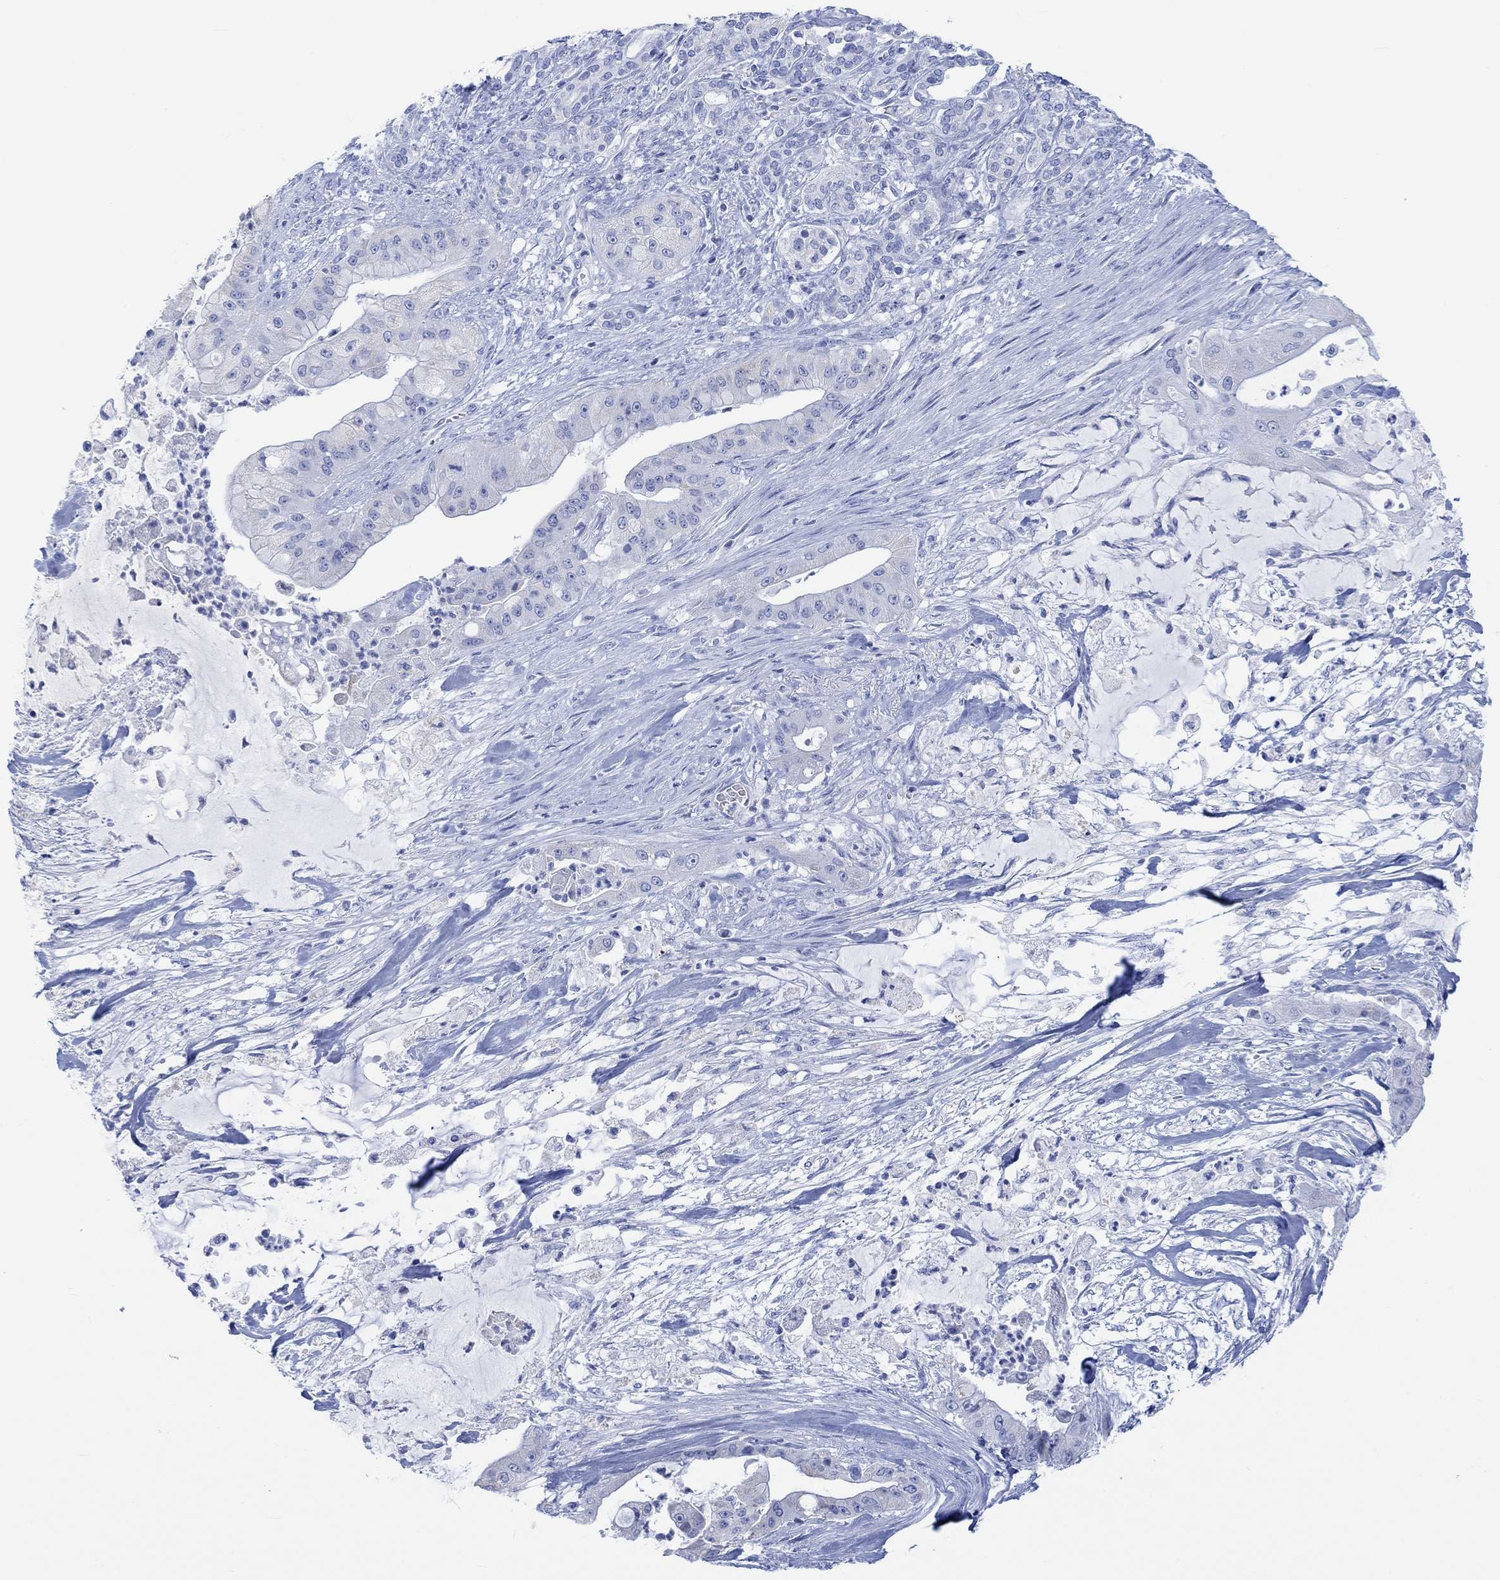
{"staining": {"intensity": "negative", "quantity": "none", "location": "none"}, "tissue": "pancreatic cancer", "cell_type": "Tumor cells", "image_type": "cancer", "snomed": [{"axis": "morphology", "description": "Normal tissue, NOS"}, {"axis": "morphology", "description": "Inflammation, NOS"}, {"axis": "morphology", "description": "Adenocarcinoma, NOS"}, {"axis": "topography", "description": "Pancreas"}], "caption": "High power microscopy image of an immunohistochemistry histopathology image of pancreatic adenocarcinoma, revealing no significant positivity in tumor cells. The staining is performed using DAB (3,3'-diaminobenzidine) brown chromogen with nuclei counter-stained in using hematoxylin.", "gene": "CALCA", "patient": {"sex": "male", "age": 57}}